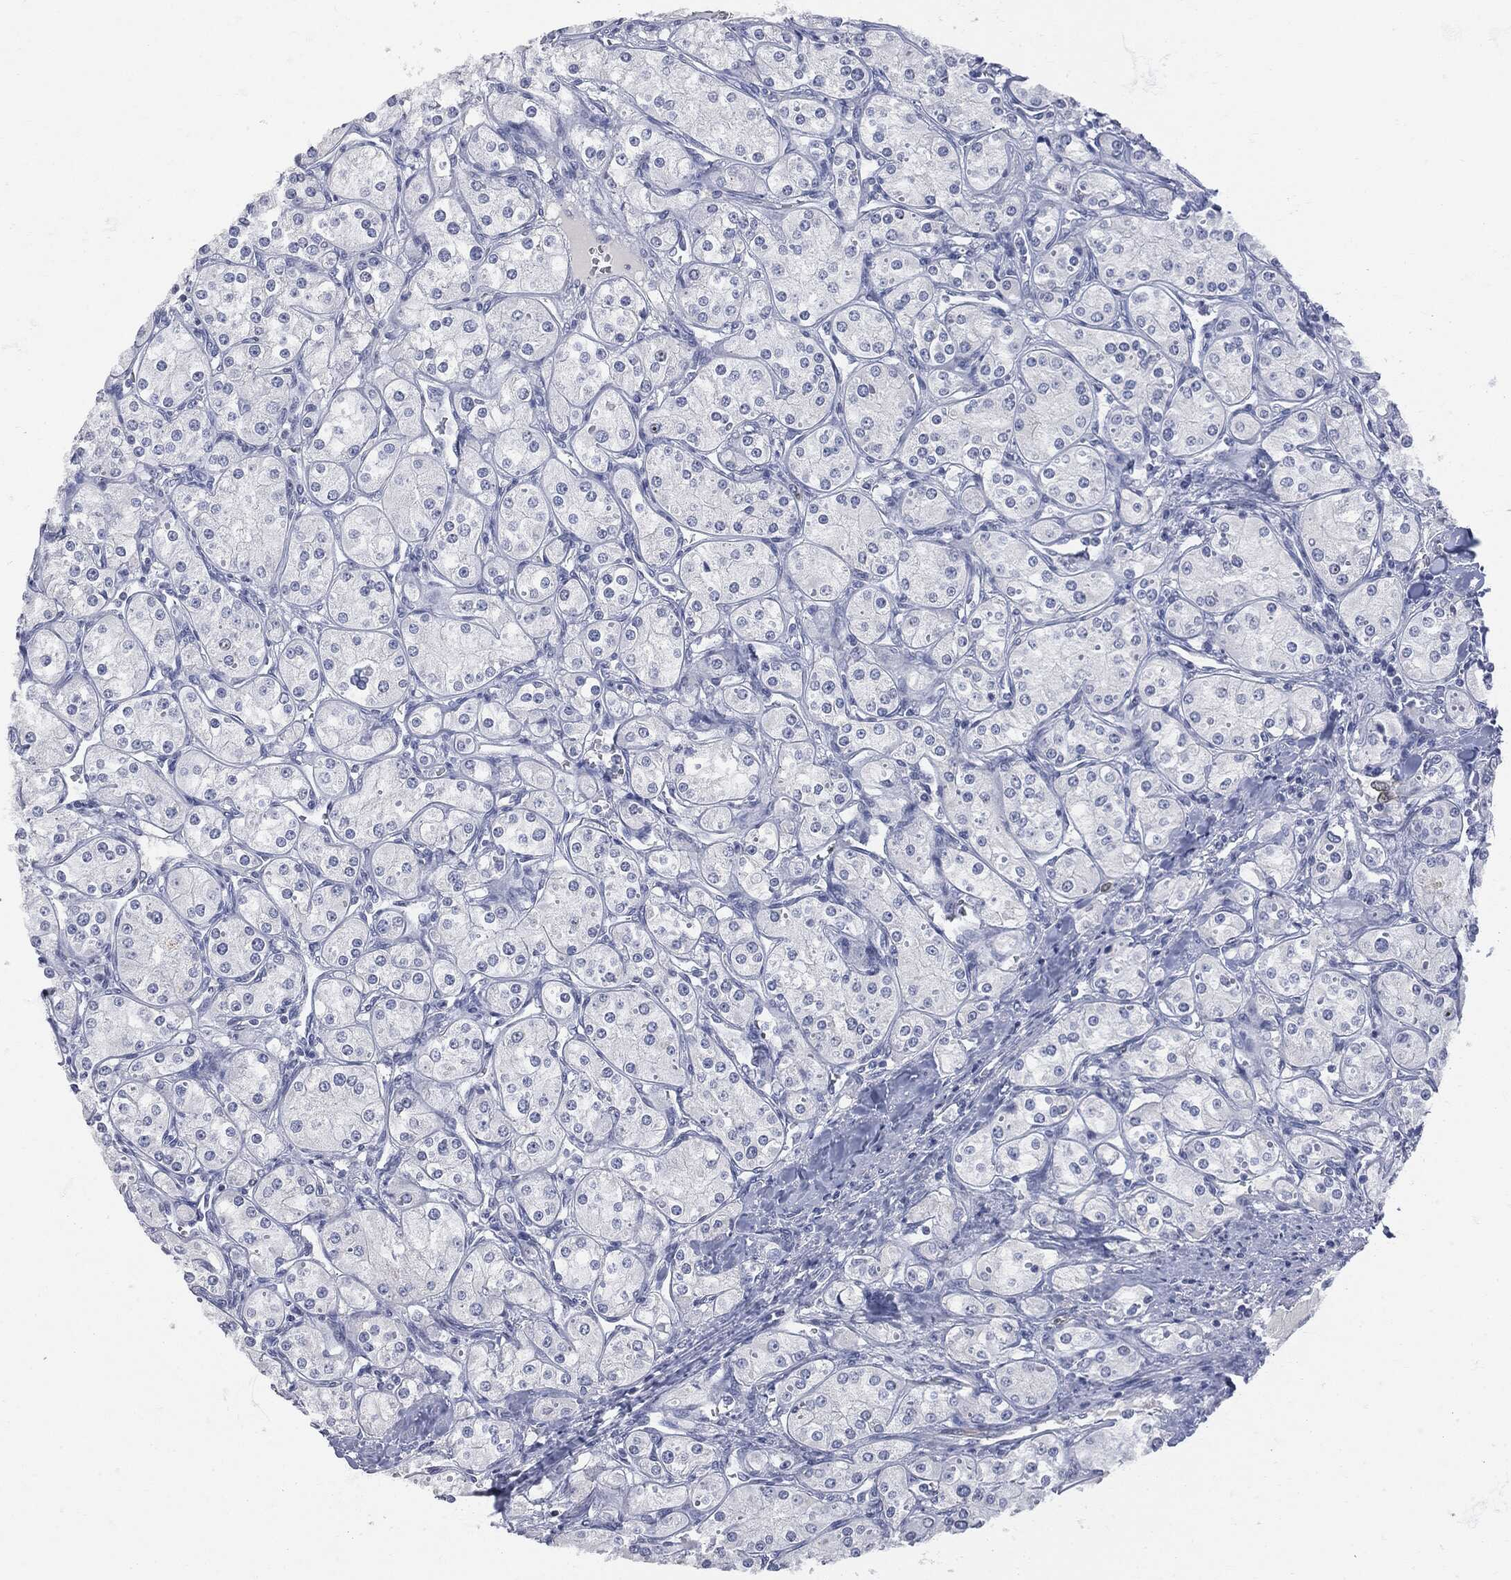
{"staining": {"intensity": "negative", "quantity": "none", "location": "none"}, "tissue": "renal cancer", "cell_type": "Tumor cells", "image_type": "cancer", "snomed": [{"axis": "morphology", "description": "Adenocarcinoma, NOS"}, {"axis": "topography", "description": "Kidney"}], "caption": "High magnification brightfield microscopy of renal cancer stained with DAB (3,3'-diaminobenzidine) (brown) and counterstained with hematoxylin (blue): tumor cells show no significant positivity.", "gene": "UBE2C", "patient": {"sex": "male", "age": 77}}